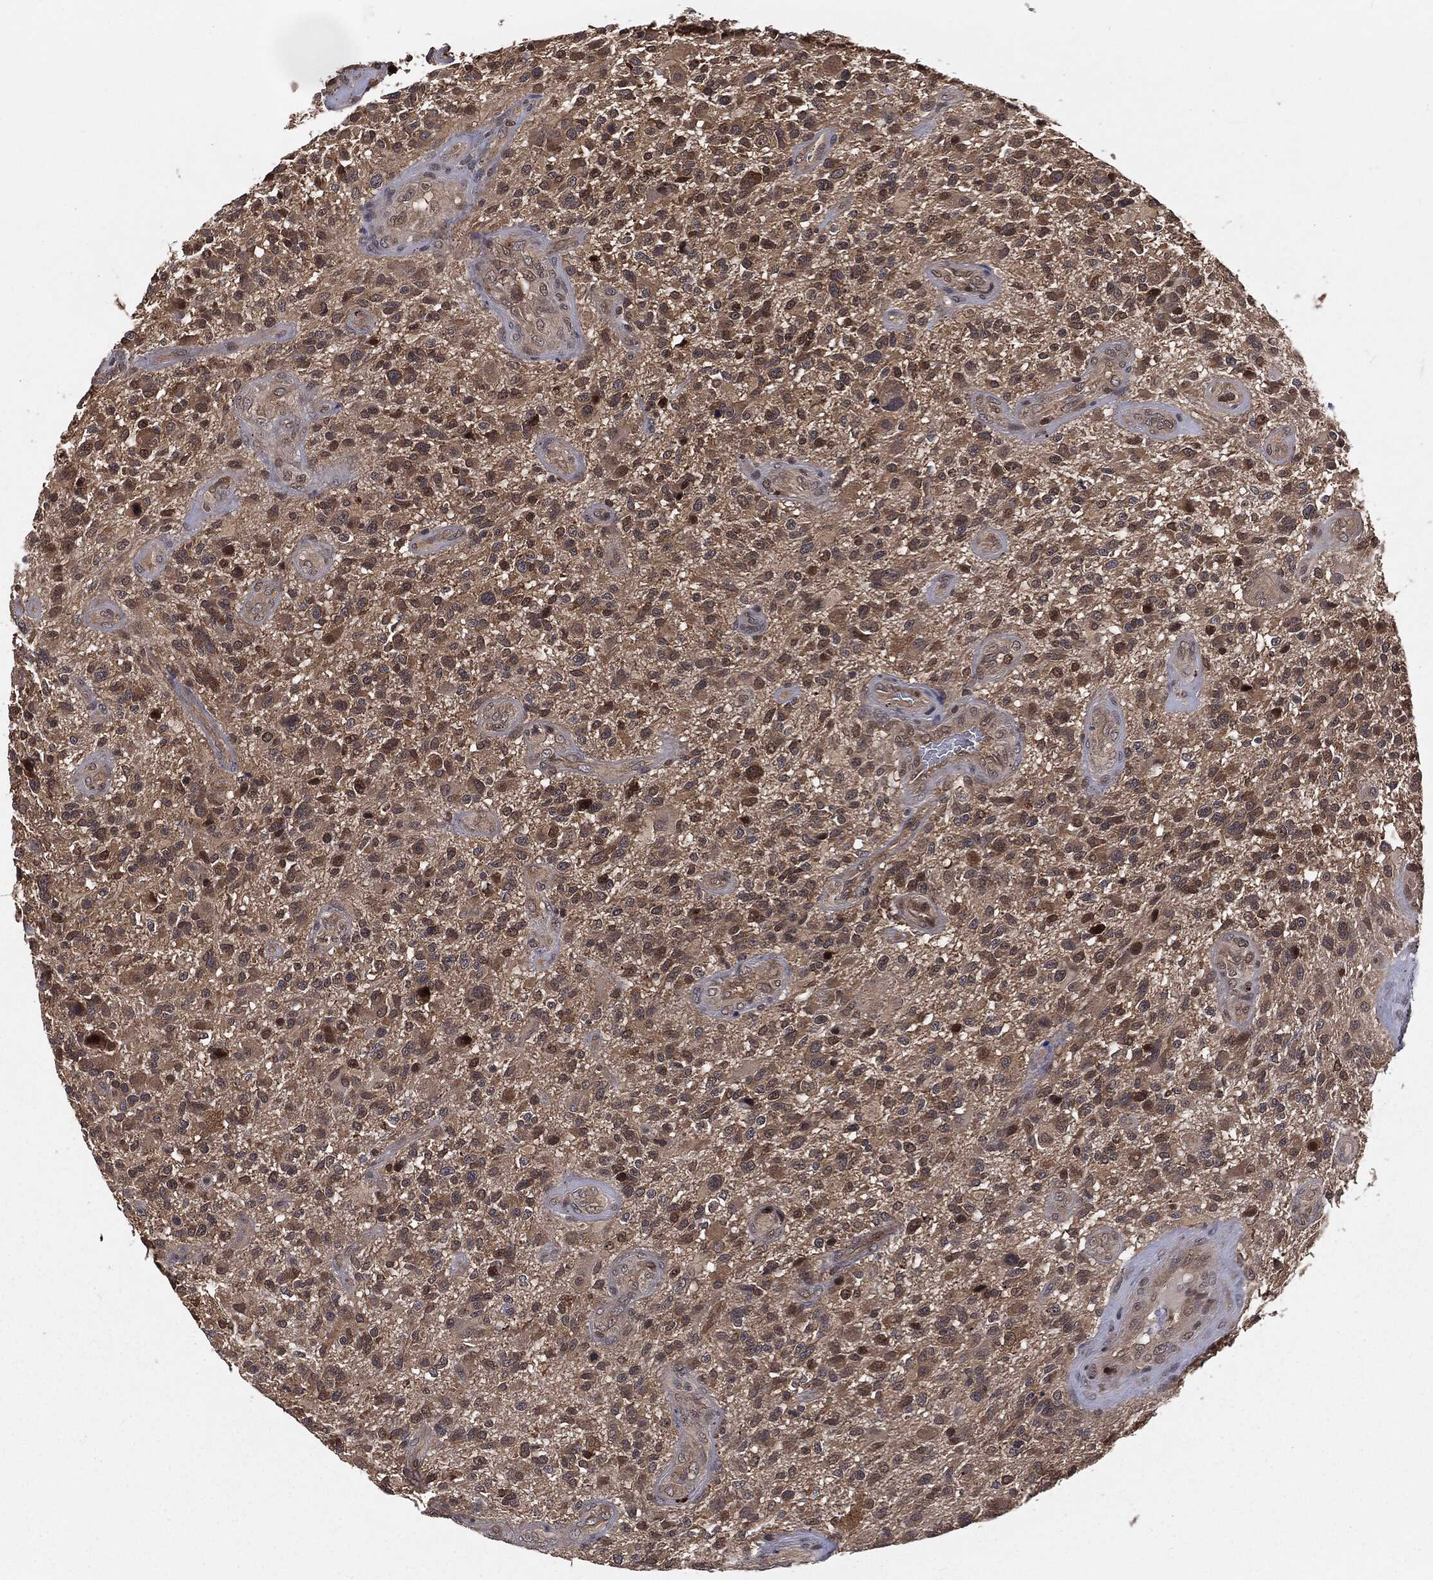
{"staining": {"intensity": "weak", "quantity": ">75%", "location": "cytoplasmic/membranous"}, "tissue": "glioma", "cell_type": "Tumor cells", "image_type": "cancer", "snomed": [{"axis": "morphology", "description": "Glioma, malignant, High grade"}, {"axis": "topography", "description": "Brain"}], "caption": "This image shows IHC staining of human malignant glioma (high-grade), with low weak cytoplasmic/membranous positivity in about >75% of tumor cells.", "gene": "FBXO7", "patient": {"sex": "male", "age": 47}}